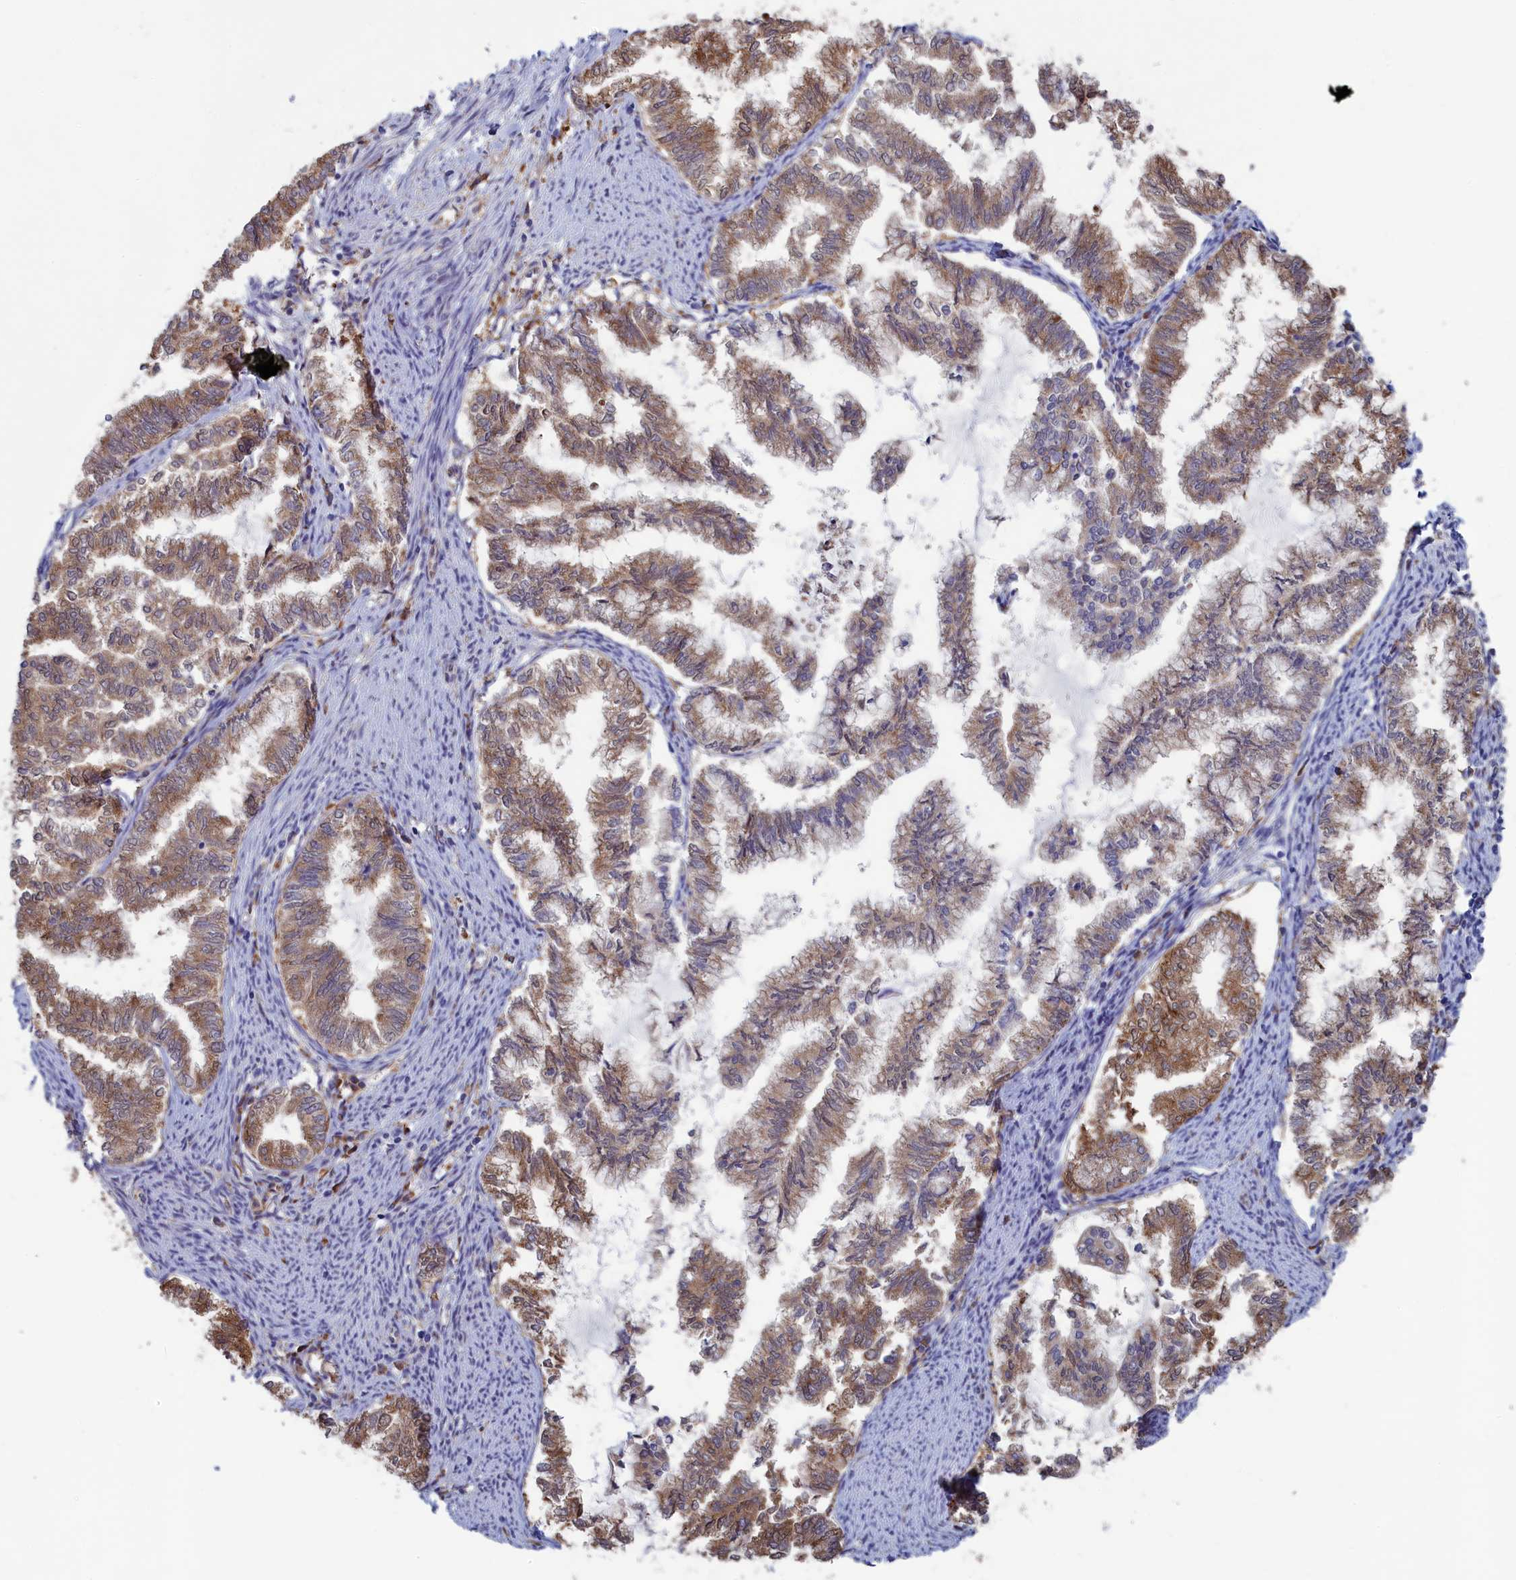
{"staining": {"intensity": "moderate", "quantity": ">75%", "location": "cytoplasmic/membranous"}, "tissue": "endometrial cancer", "cell_type": "Tumor cells", "image_type": "cancer", "snomed": [{"axis": "morphology", "description": "Adenocarcinoma, NOS"}, {"axis": "topography", "description": "Endometrium"}], "caption": "This micrograph exhibits immunohistochemistry (IHC) staining of human endometrial cancer (adenocarcinoma), with medium moderate cytoplasmic/membranous staining in about >75% of tumor cells.", "gene": "SYNDIG1L", "patient": {"sex": "female", "age": 79}}